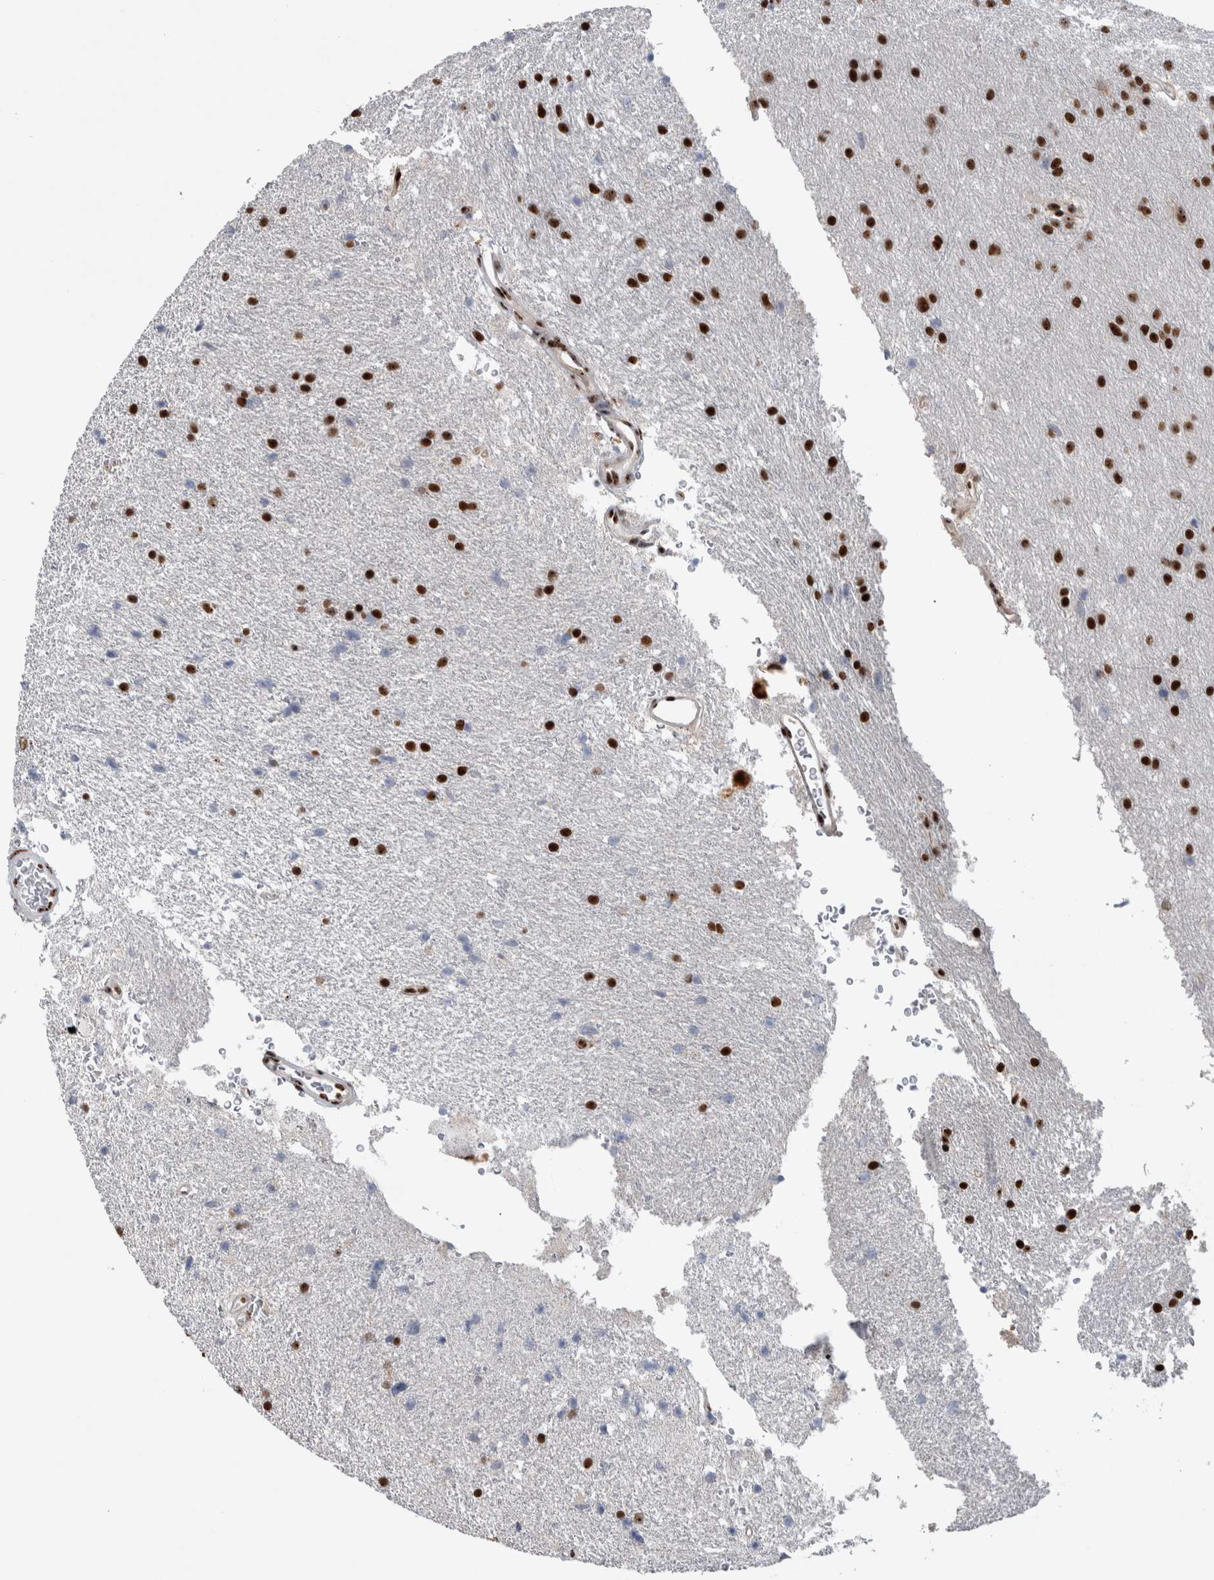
{"staining": {"intensity": "strong", "quantity": ">75%", "location": "nuclear"}, "tissue": "glioma", "cell_type": "Tumor cells", "image_type": "cancer", "snomed": [{"axis": "morphology", "description": "Glioma, malignant, Low grade"}, {"axis": "topography", "description": "Brain"}], "caption": "The immunohistochemical stain highlights strong nuclear staining in tumor cells of glioma tissue. (DAB (3,3'-diaminobenzidine) IHC with brightfield microscopy, high magnification).", "gene": "NCL", "patient": {"sex": "female", "age": 37}}